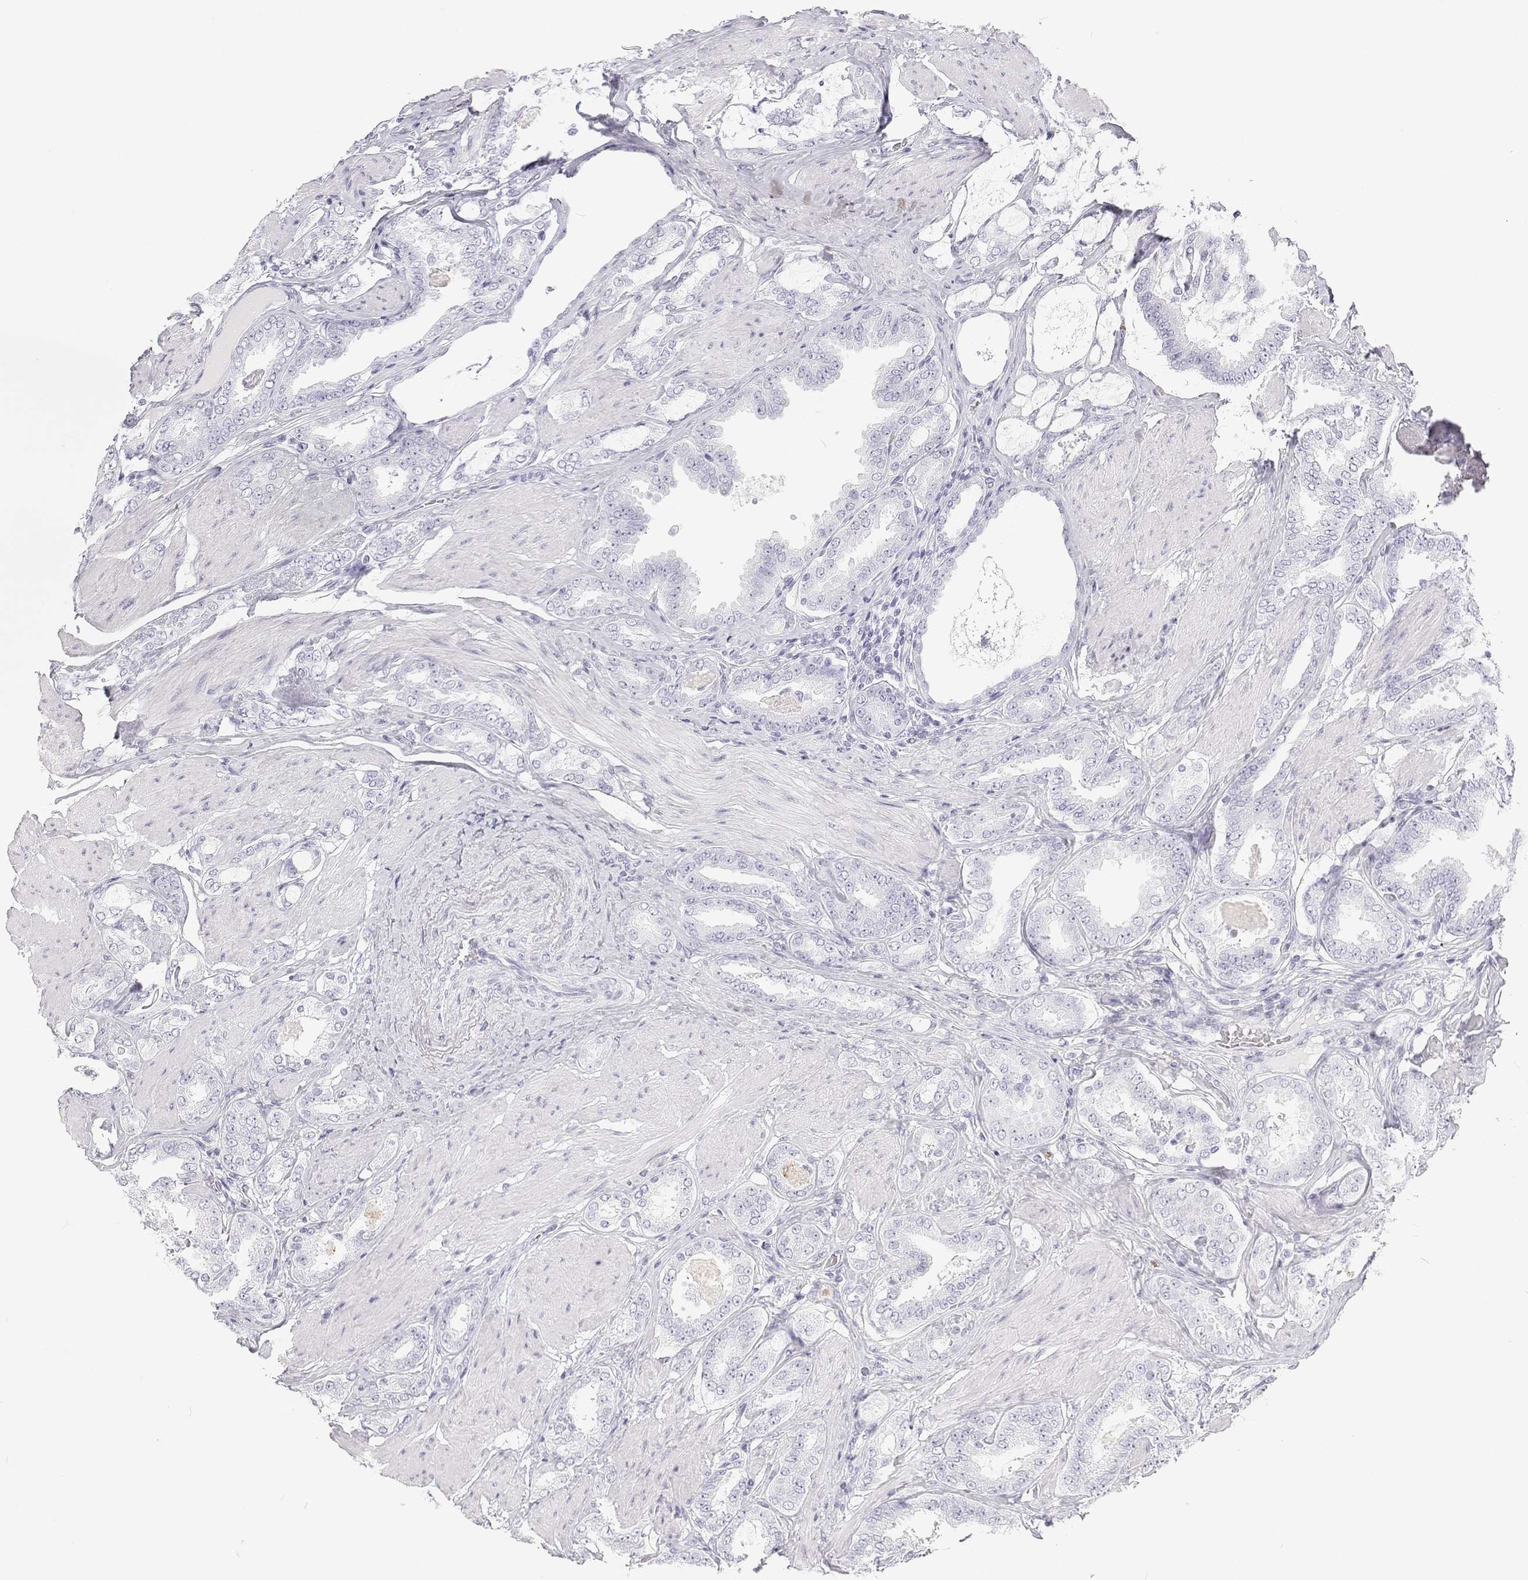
{"staining": {"intensity": "negative", "quantity": "none", "location": "none"}, "tissue": "prostate cancer", "cell_type": "Tumor cells", "image_type": "cancer", "snomed": [{"axis": "morphology", "description": "Adenocarcinoma, High grade"}, {"axis": "topography", "description": "Prostate"}], "caption": "This is an IHC photomicrograph of human prostate cancer (high-grade adenocarcinoma). There is no staining in tumor cells.", "gene": "SFTPB", "patient": {"sex": "male", "age": 63}}